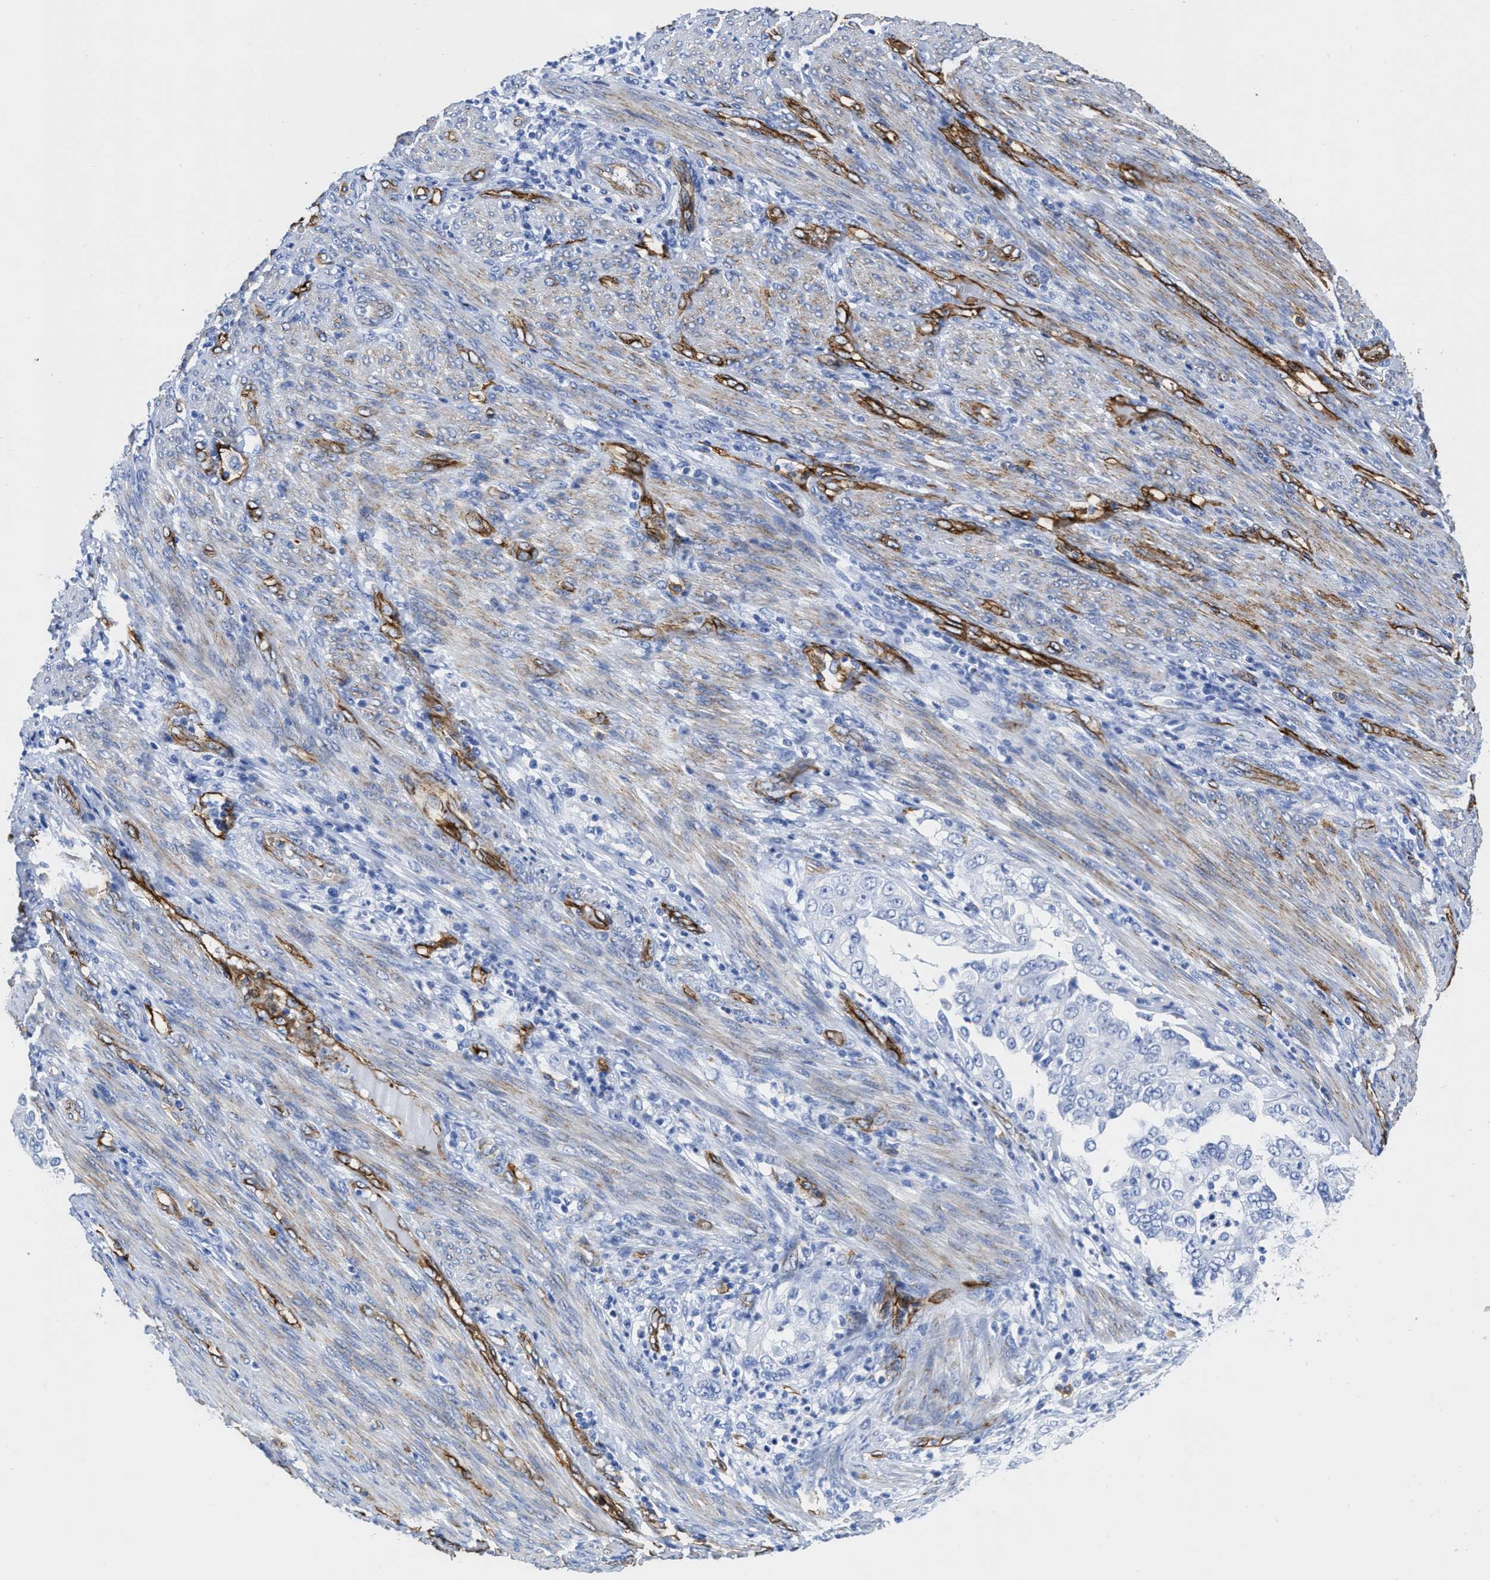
{"staining": {"intensity": "negative", "quantity": "none", "location": "none"}, "tissue": "endometrial cancer", "cell_type": "Tumor cells", "image_type": "cancer", "snomed": [{"axis": "morphology", "description": "Adenocarcinoma, NOS"}, {"axis": "topography", "description": "Endometrium"}], "caption": "Immunohistochemical staining of human adenocarcinoma (endometrial) exhibits no significant staining in tumor cells.", "gene": "TVP23B", "patient": {"sex": "female", "age": 85}}